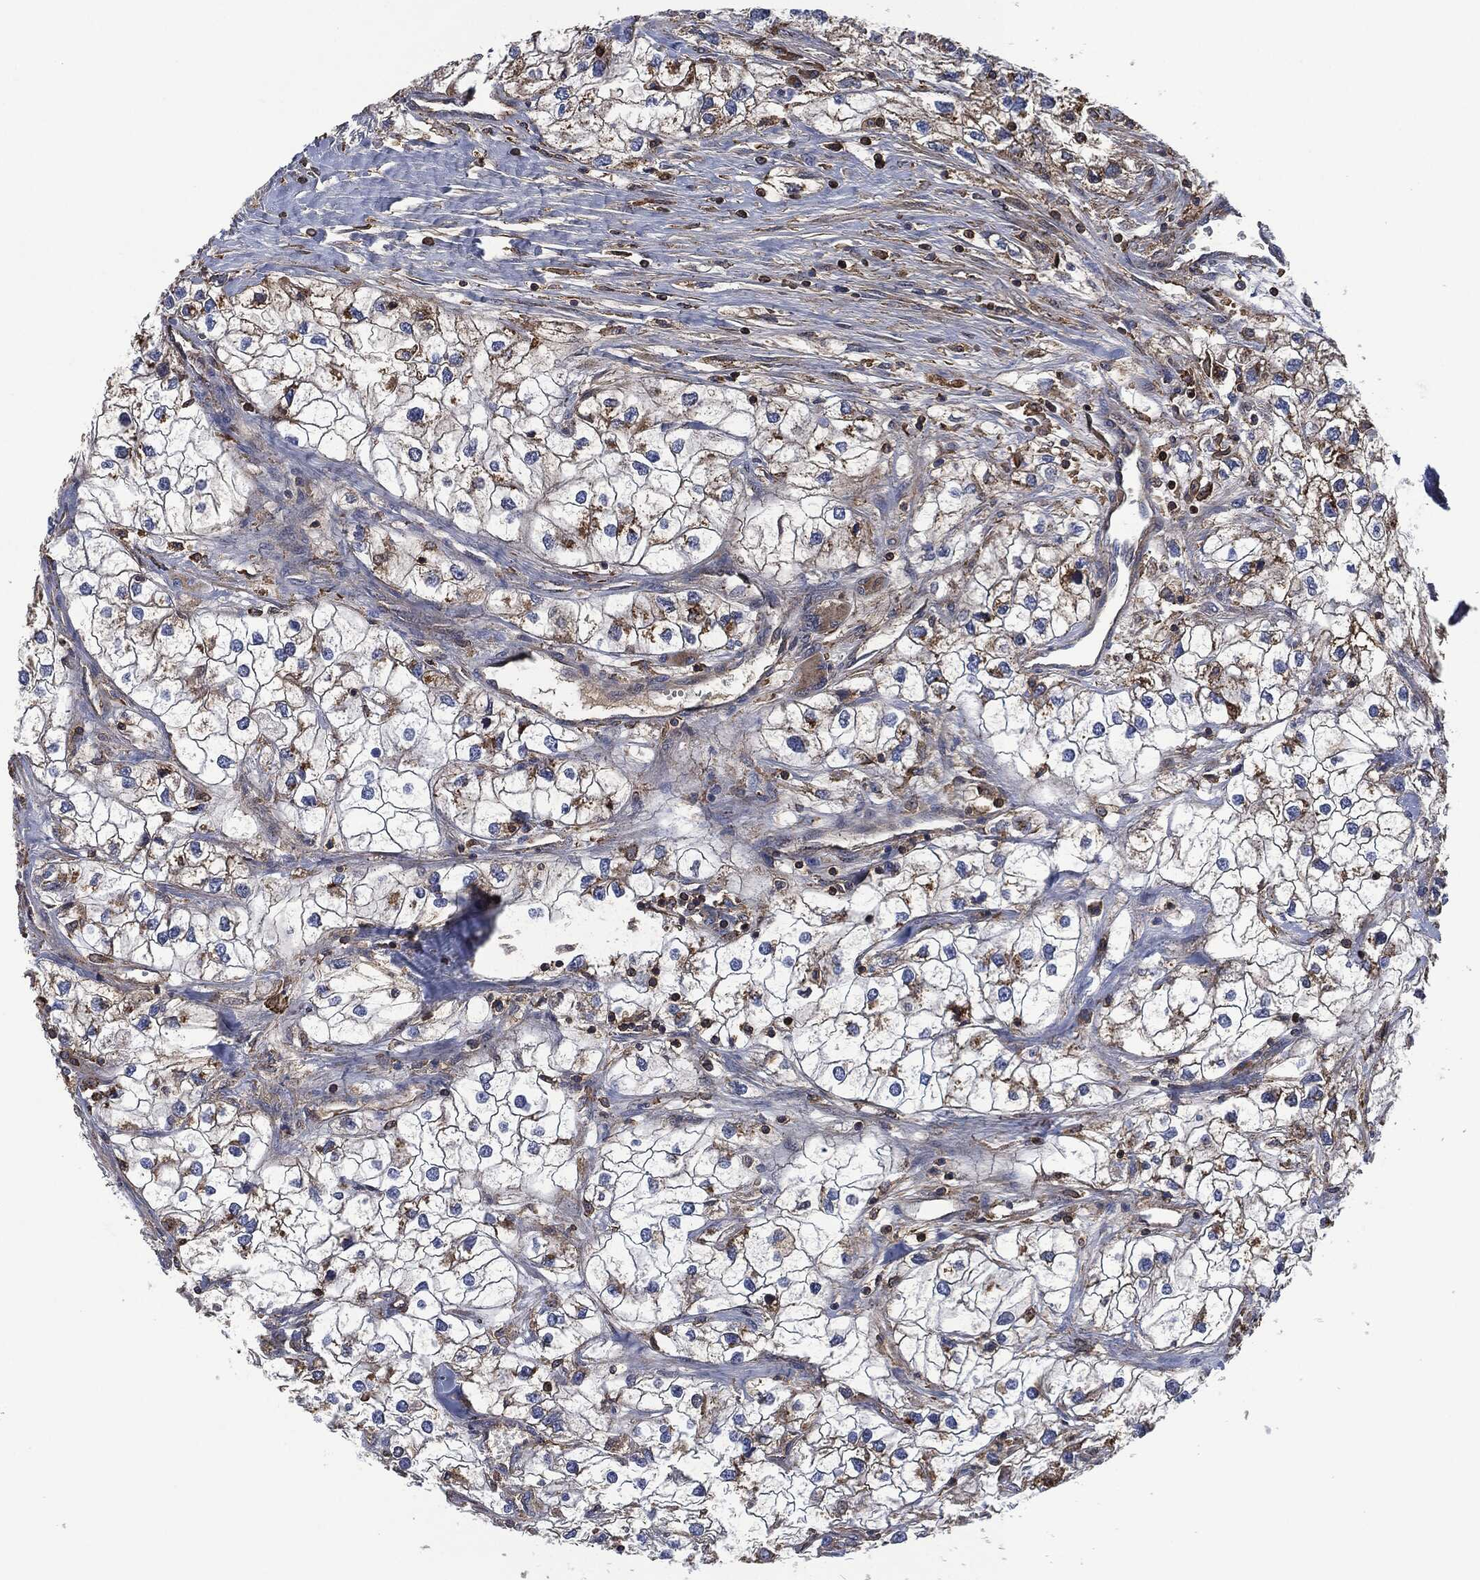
{"staining": {"intensity": "moderate", "quantity": "<25%", "location": "cytoplasmic/membranous"}, "tissue": "renal cancer", "cell_type": "Tumor cells", "image_type": "cancer", "snomed": [{"axis": "morphology", "description": "Adenocarcinoma, NOS"}, {"axis": "topography", "description": "Kidney"}], "caption": "Immunohistochemistry (IHC) histopathology image of neoplastic tissue: human renal cancer stained using immunohistochemistry shows low levels of moderate protein expression localized specifically in the cytoplasmic/membranous of tumor cells, appearing as a cytoplasmic/membranous brown color.", "gene": "LGALS9", "patient": {"sex": "male", "age": 59}}